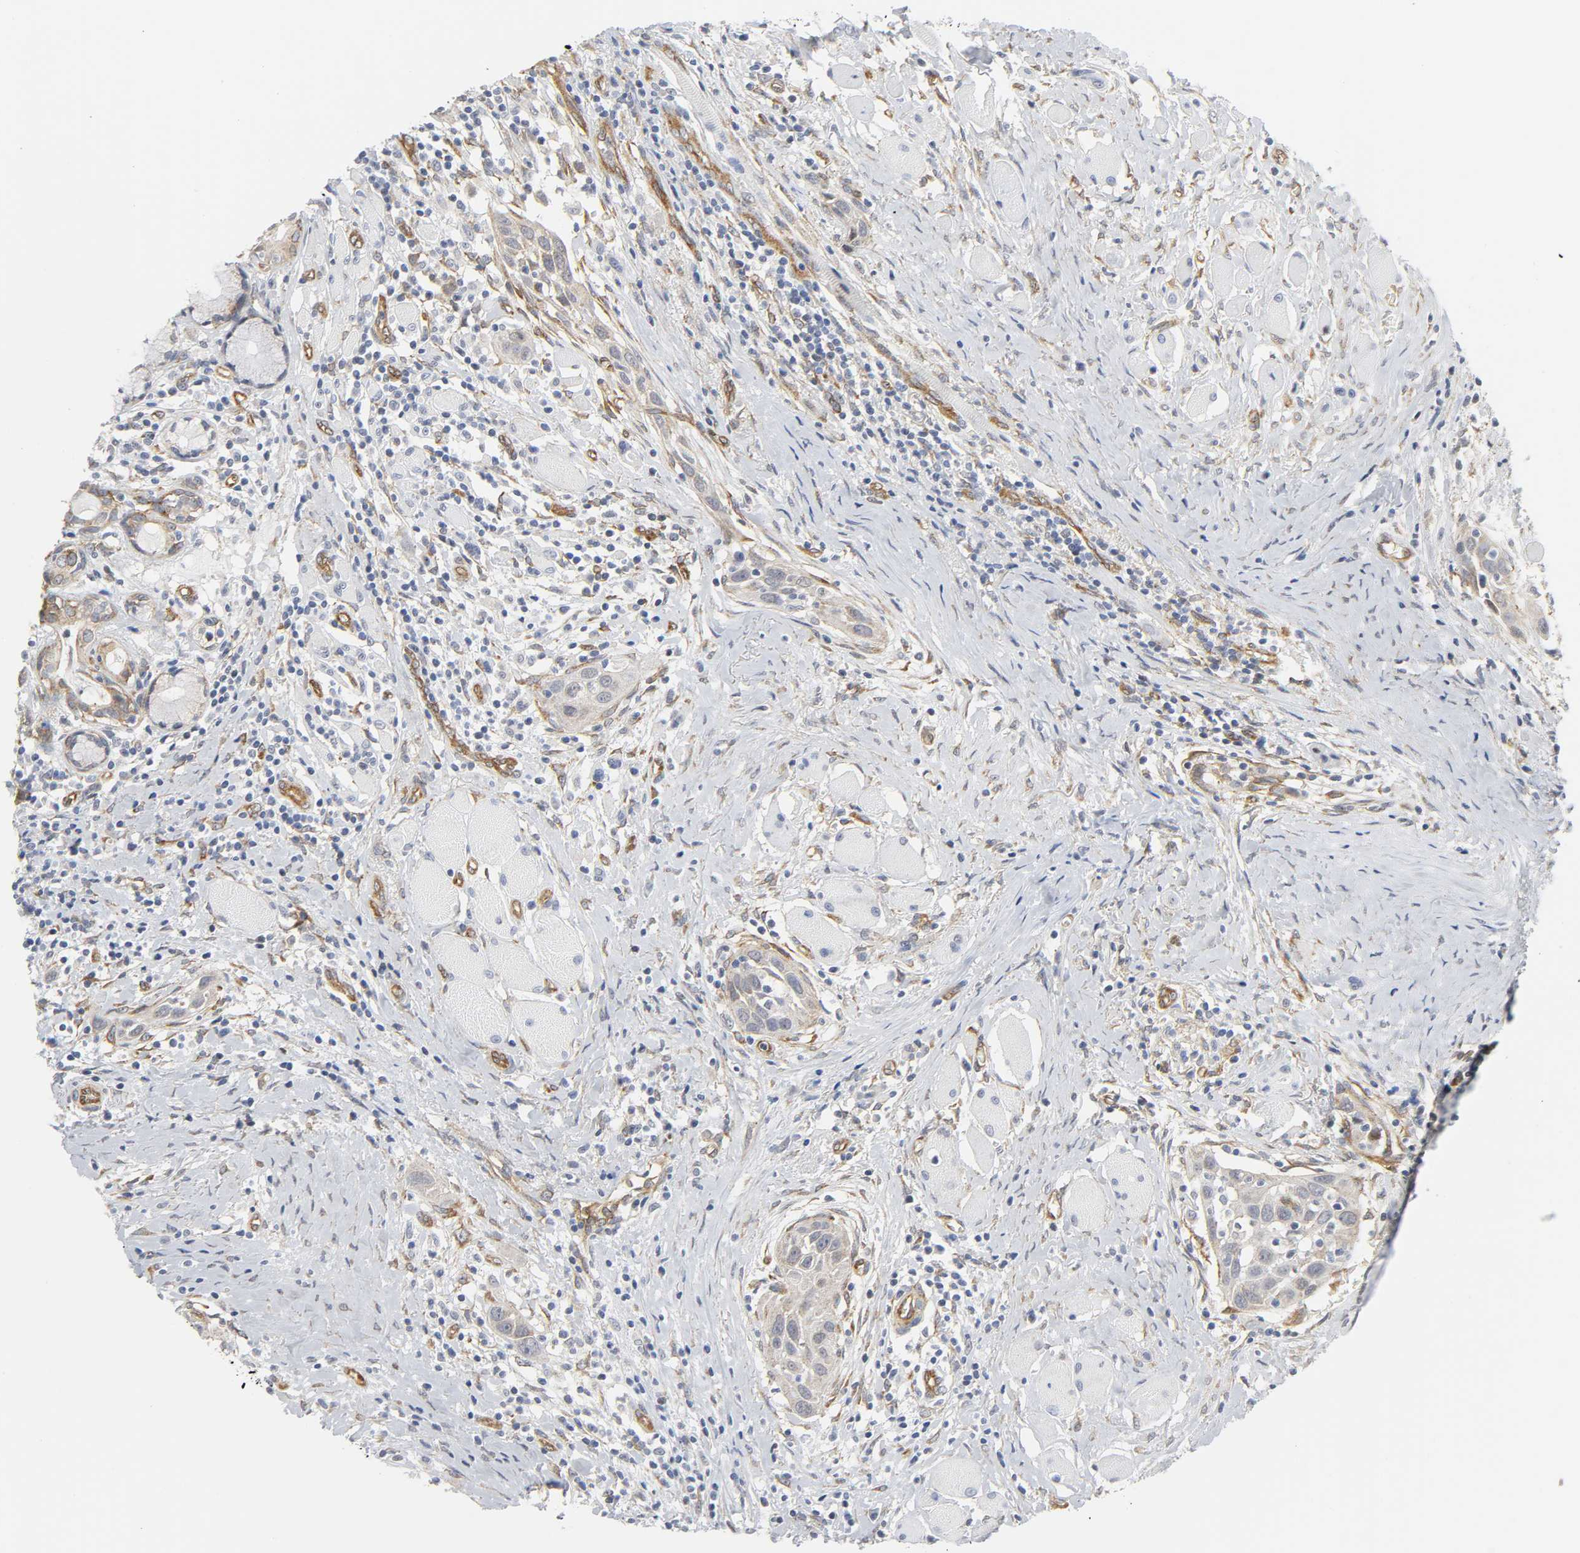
{"staining": {"intensity": "negative", "quantity": "none", "location": "none"}, "tissue": "head and neck cancer", "cell_type": "Tumor cells", "image_type": "cancer", "snomed": [{"axis": "morphology", "description": "Squamous cell carcinoma, NOS"}, {"axis": "topography", "description": "Oral tissue"}, {"axis": "topography", "description": "Head-Neck"}], "caption": "Histopathology image shows no significant protein expression in tumor cells of squamous cell carcinoma (head and neck).", "gene": "DOCK1", "patient": {"sex": "female", "age": 50}}